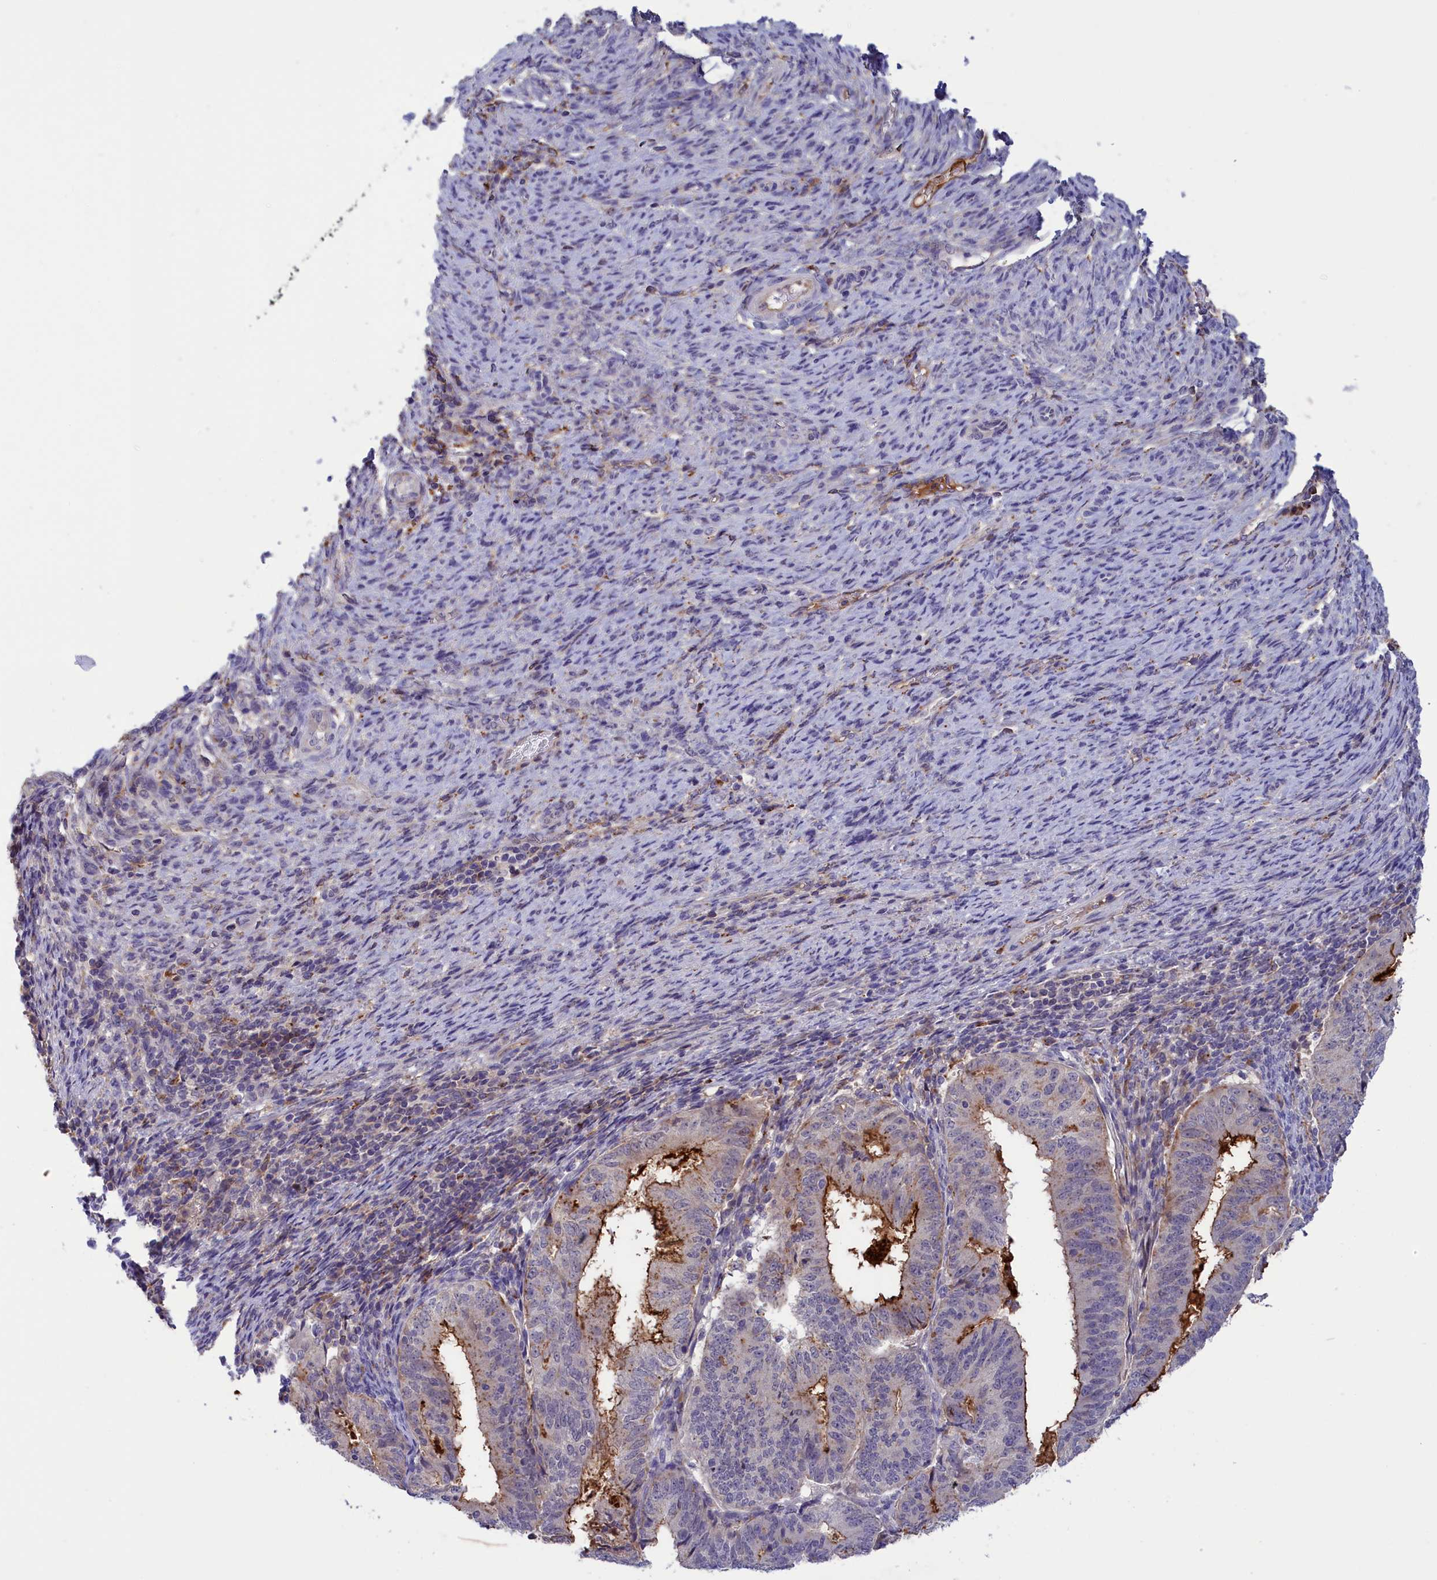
{"staining": {"intensity": "weak", "quantity": "<25%", "location": "cytoplasmic/membranous"}, "tissue": "endometrial cancer", "cell_type": "Tumor cells", "image_type": "cancer", "snomed": [{"axis": "morphology", "description": "Adenocarcinoma, NOS"}, {"axis": "topography", "description": "Endometrium"}], "caption": "Endometrial cancer (adenocarcinoma) was stained to show a protein in brown. There is no significant positivity in tumor cells.", "gene": "STYX", "patient": {"sex": "female", "age": 70}}